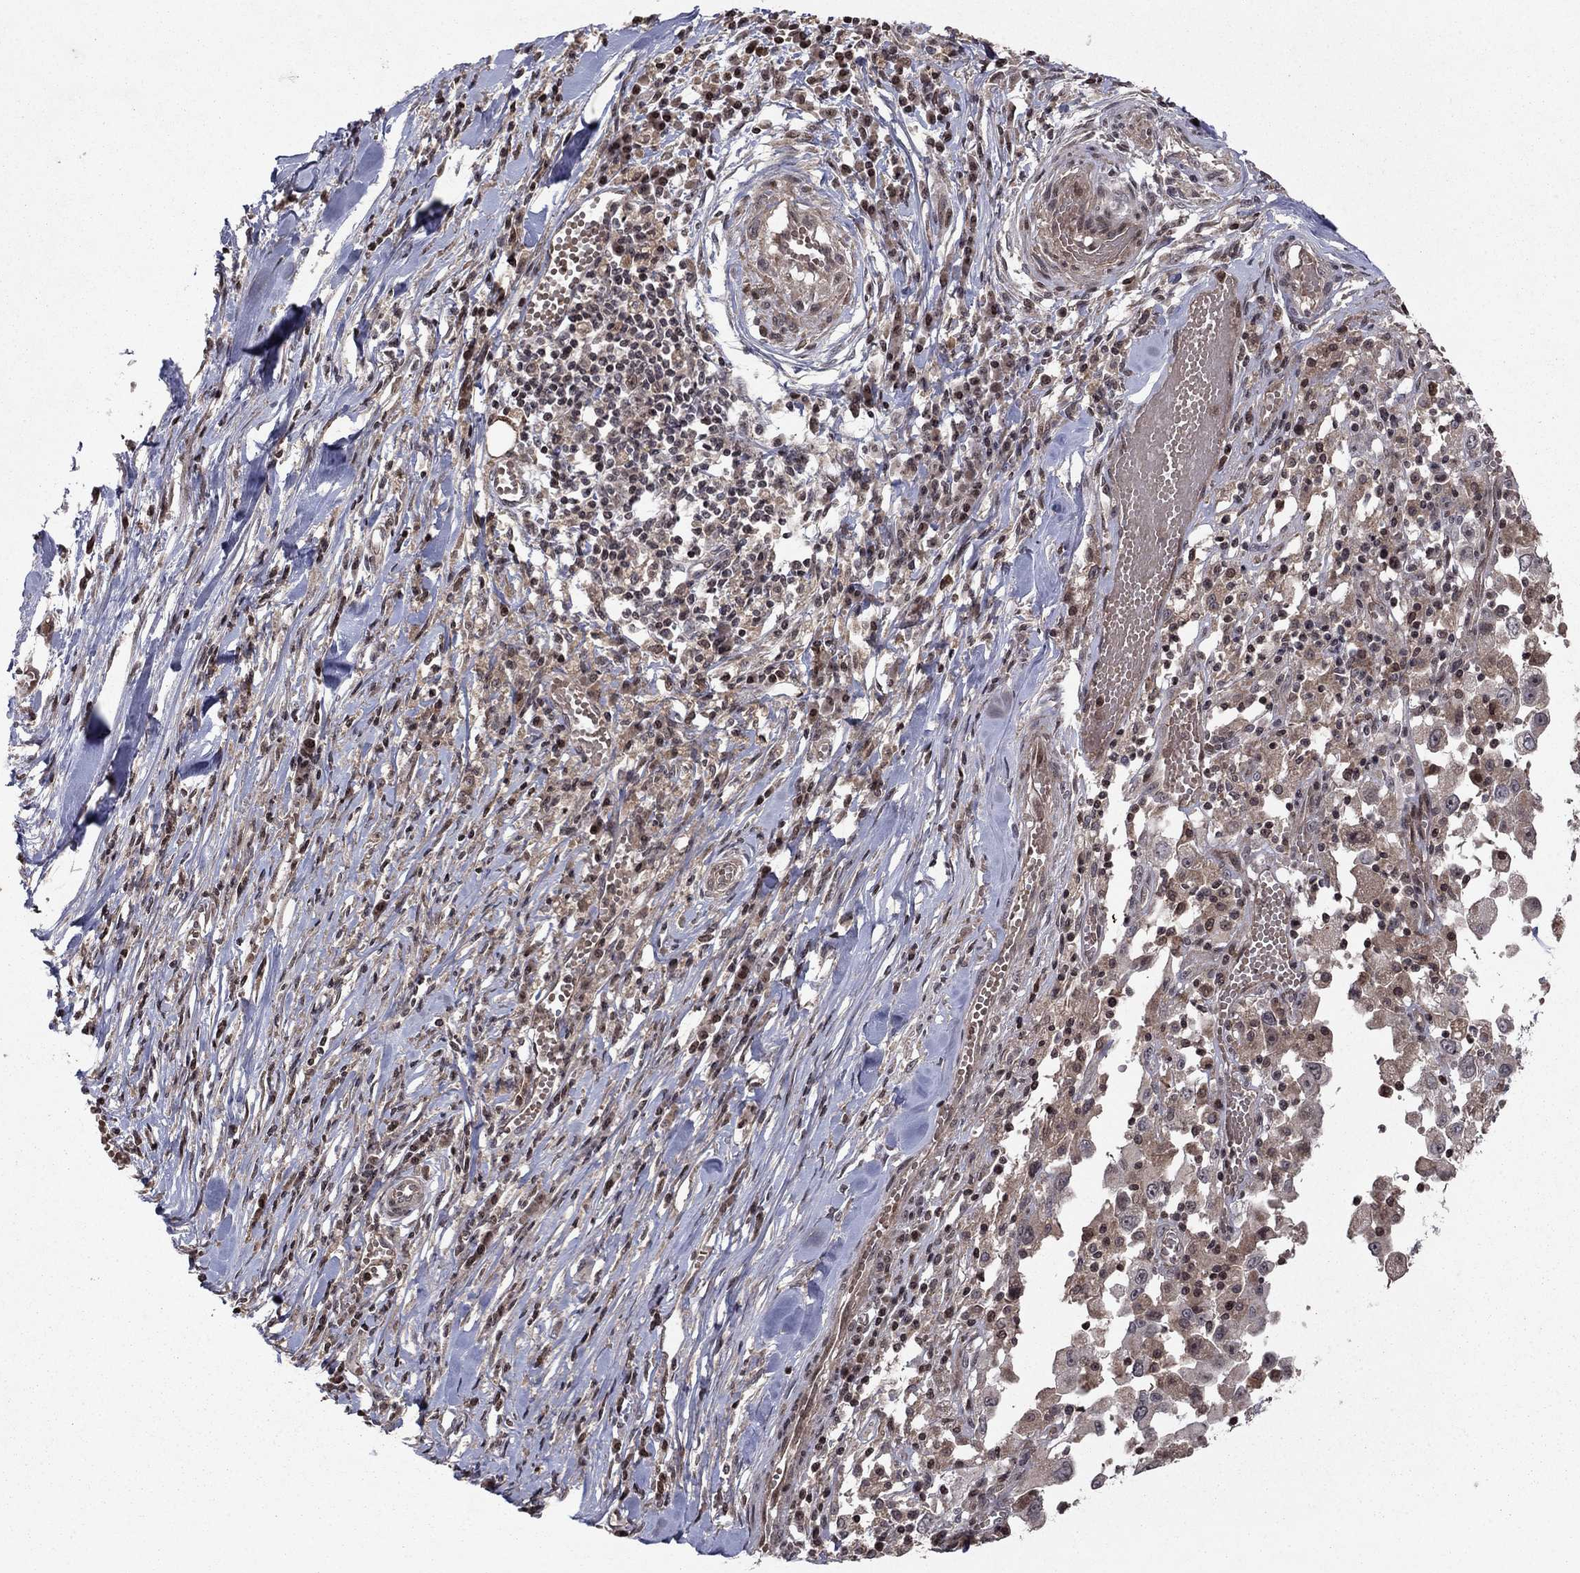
{"staining": {"intensity": "negative", "quantity": "none", "location": "none"}, "tissue": "melanoma", "cell_type": "Tumor cells", "image_type": "cancer", "snomed": [{"axis": "morphology", "description": "Malignant melanoma, Metastatic site"}, {"axis": "topography", "description": "Lymph node"}], "caption": "Human melanoma stained for a protein using immunohistochemistry (IHC) exhibits no staining in tumor cells.", "gene": "SORBS1", "patient": {"sex": "male", "age": 50}}